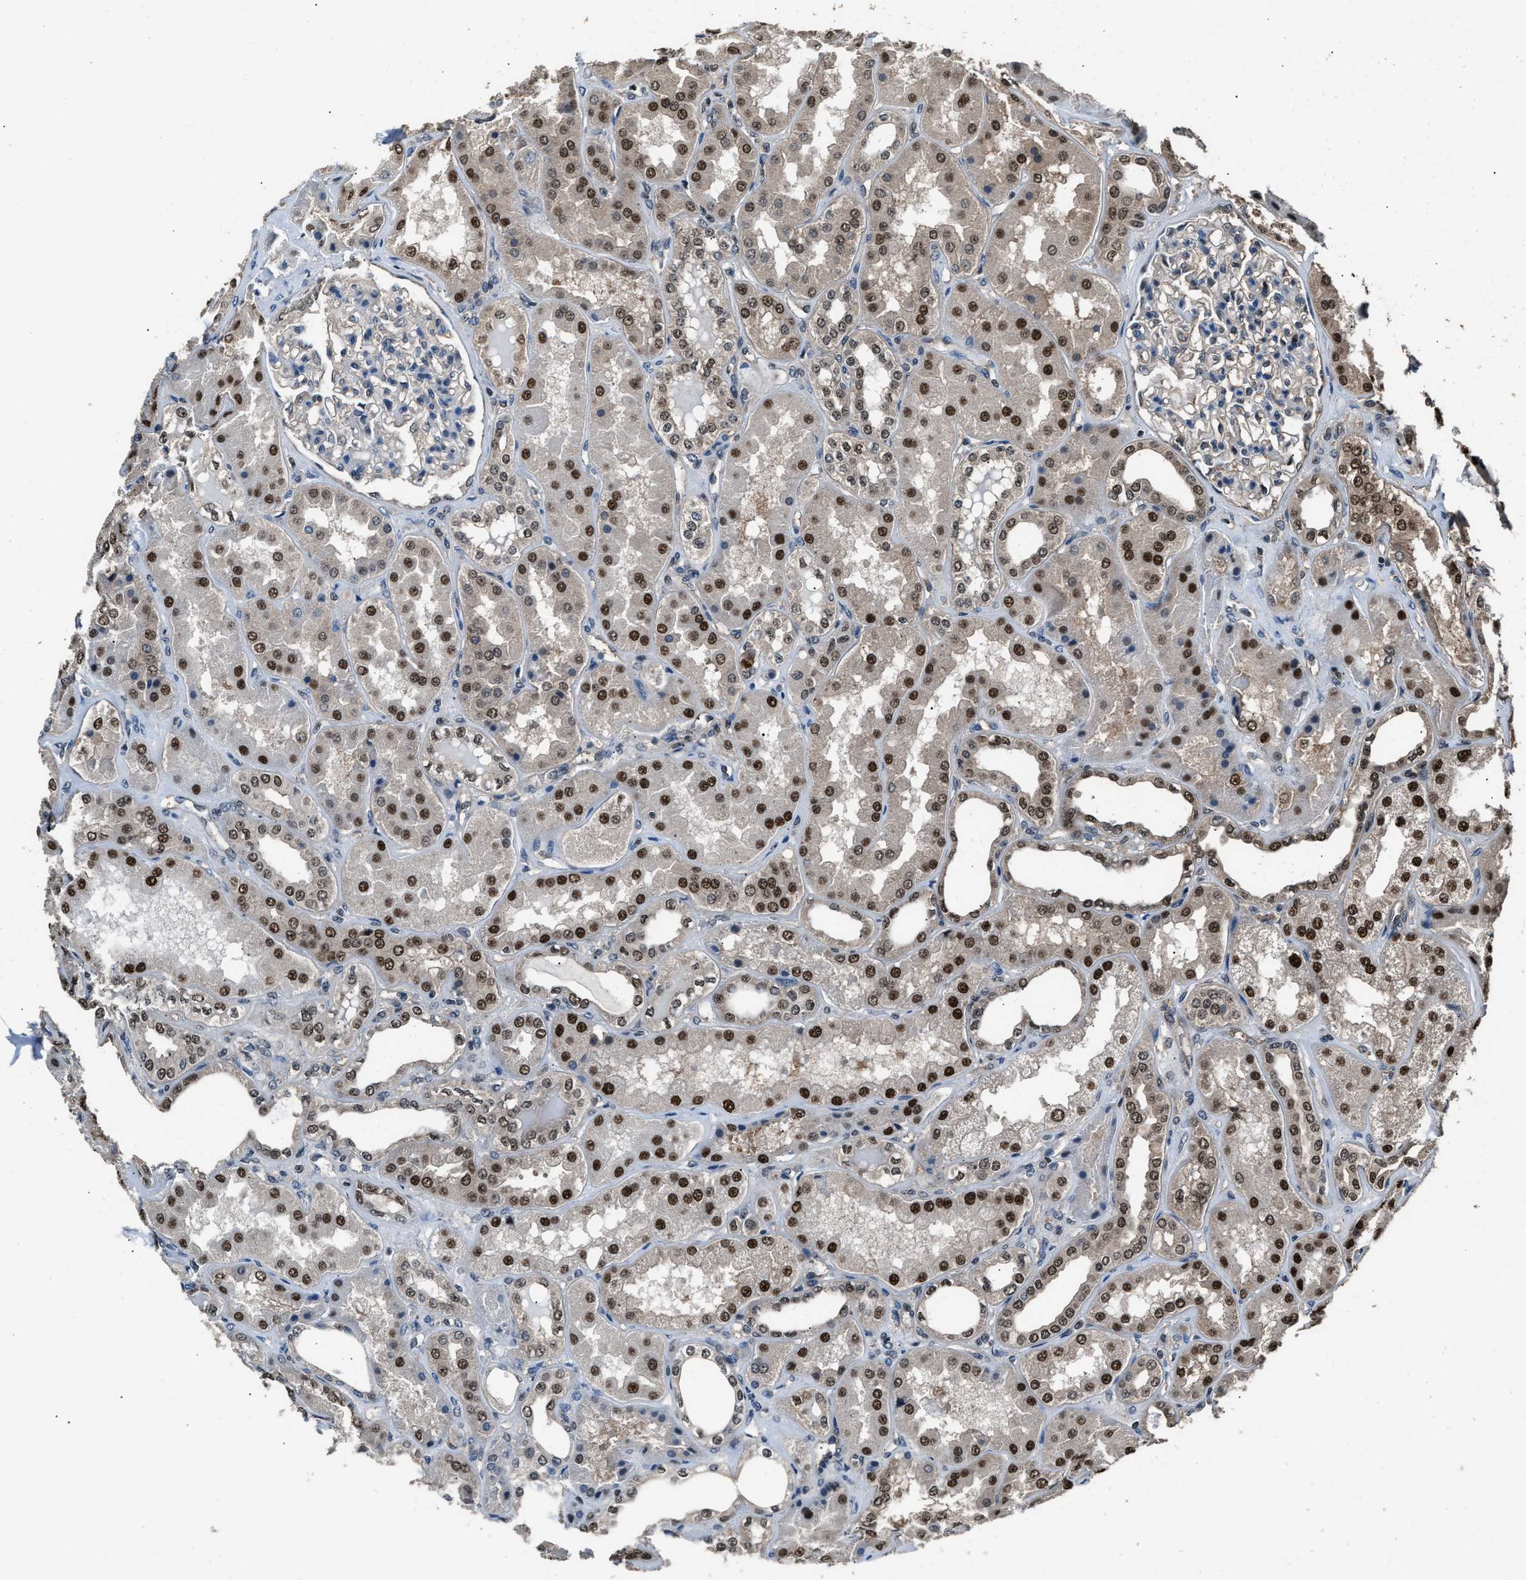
{"staining": {"intensity": "weak", "quantity": "<25%", "location": "cytoplasmic/membranous"}, "tissue": "kidney", "cell_type": "Cells in glomeruli", "image_type": "normal", "snomed": [{"axis": "morphology", "description": "Normal tissue, NOS"}, {"axis": "topography", "description": "Kidney"}], "caption": "This is an immunohistochemistry micrograph of unremarkable kidney. There is no expression in cells in glomeruli.", "gene": "DFFA", "patient": {"sex": "female", "age": 56}}